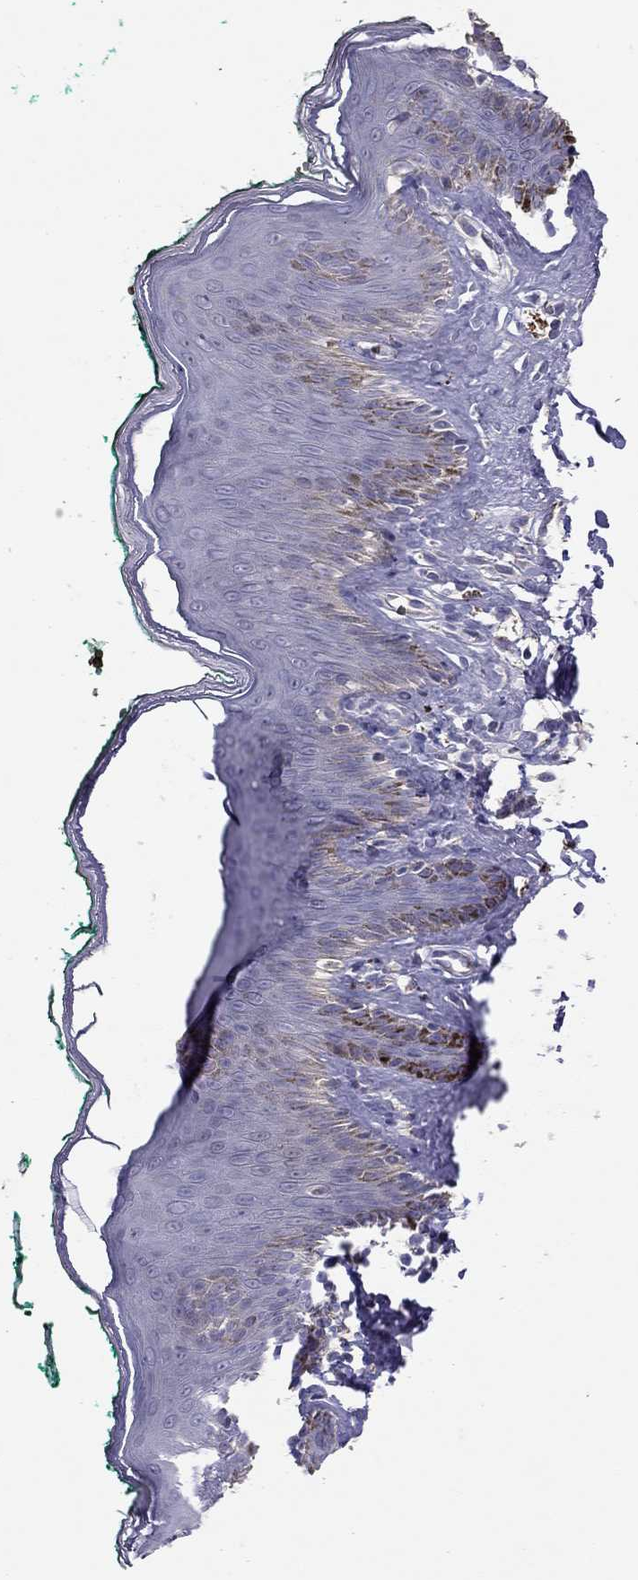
{"staining": {"intensity": "negative", "quantity": "none", "location": "none"}, "tissue": "skin", "cell_type": "Epidermal cells", "image_type": "normal", "snomed": [{"axis": "morphology", "description": "Normal tissue, NOS"}, {"axis": "topography", "description": "Vulva"}], "caption": "Epidermal cells are negative for brown protein staining in benign skin. The staining is performed using DAB (3,3'-diaminobenzidine) brown chromogen with nuclei counter-stained in using hematoxylin.", "gene": "RHCE", "patient": {"sex": "female", "age": 66}}